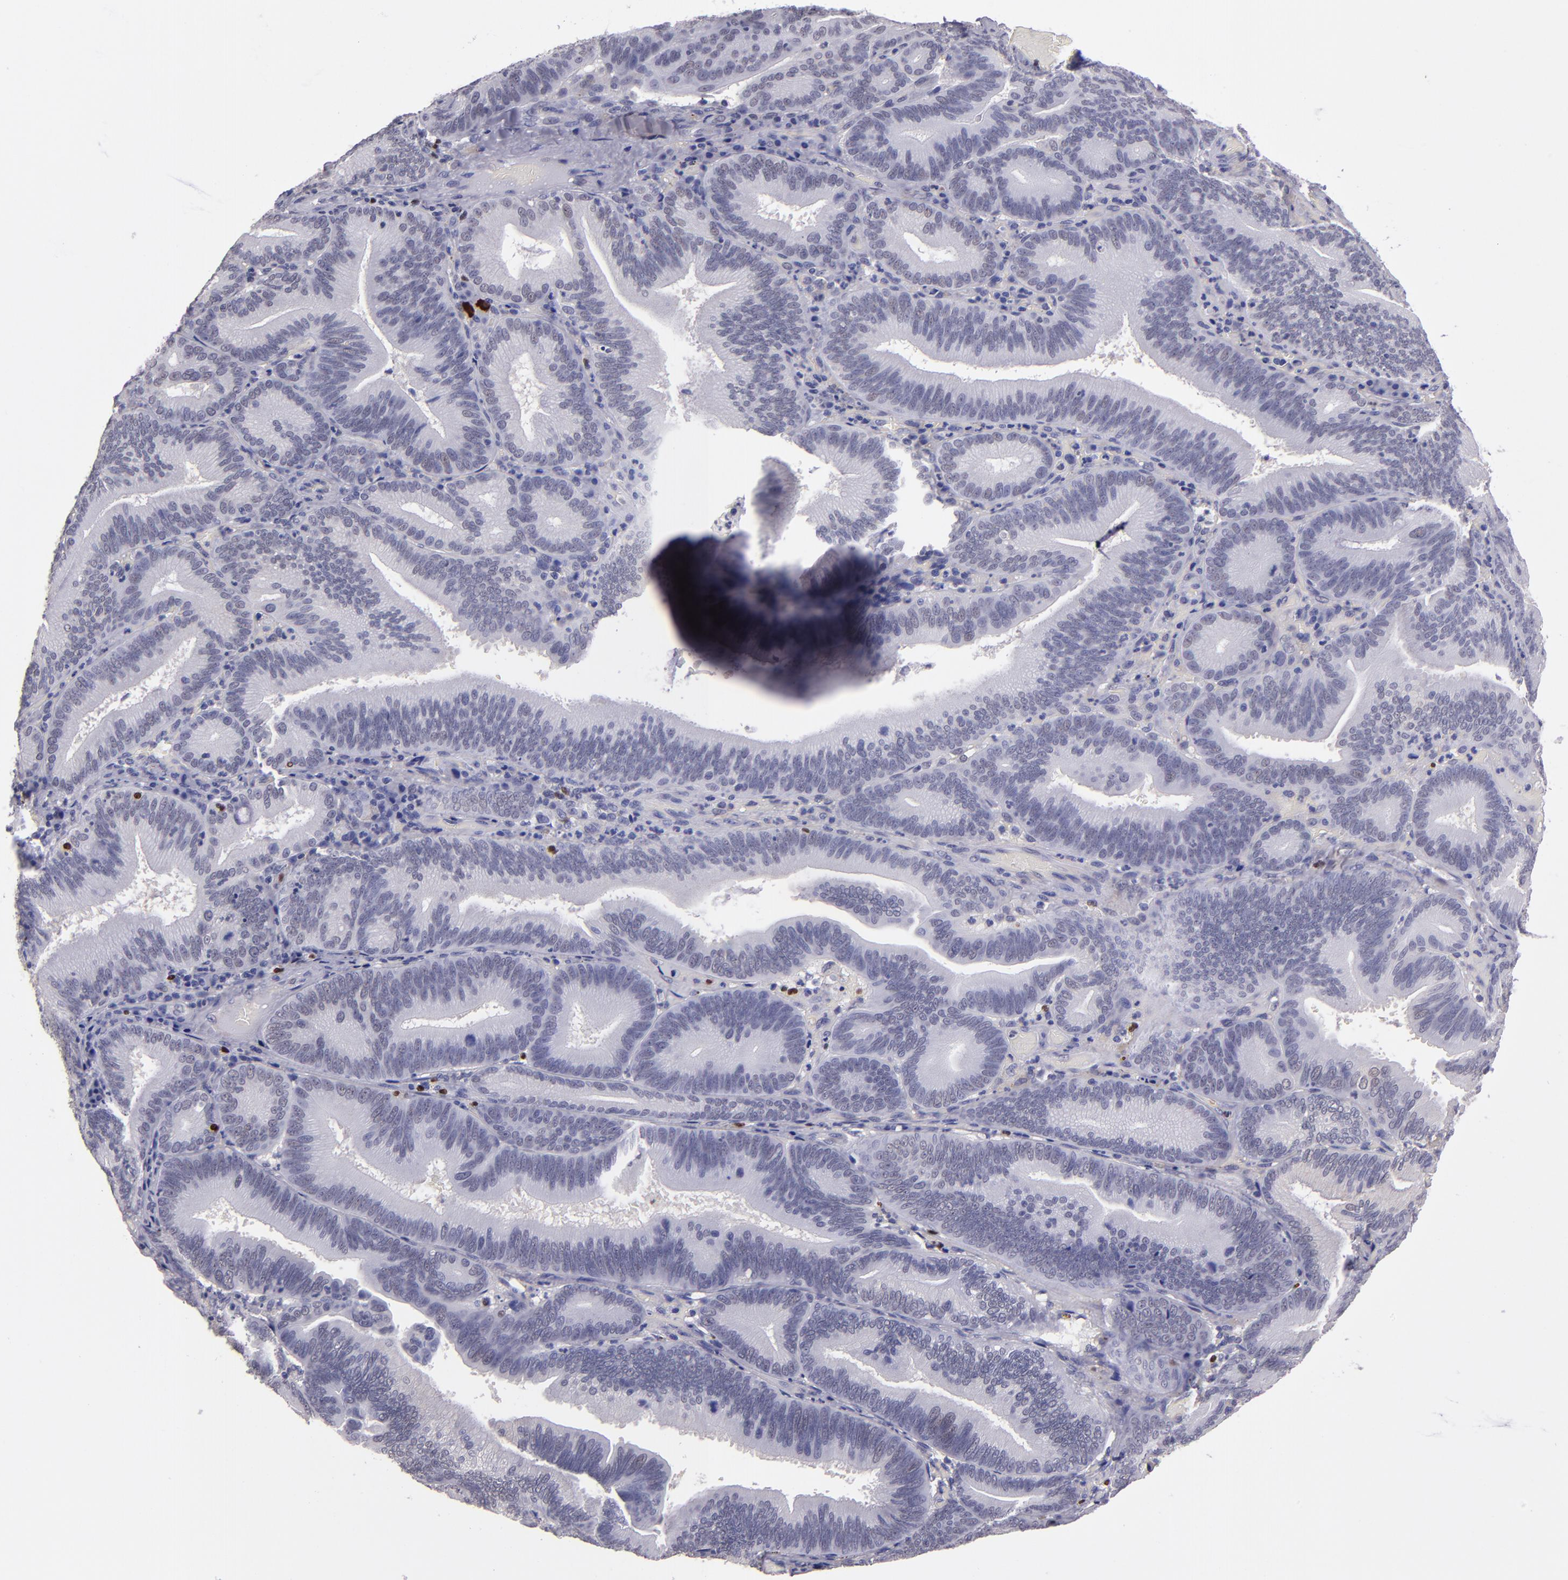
{"staining": {"intensity": "negative", "quantity": "none", "location": "none"}, "tissue": "pancreatic cancer", "cell_type": "Tumor cells", "image_type": "cancer", "snomed": [{"axis": "morphology", "description": "Adenocarcinoma, NOS"}, {"axis": "topography", "description": "Pancreas"}], "caption": "Protein analysis of adenocarcinoma (pancreatic) shows no significant staining in tumor cells.", "gene": "CEBPE", "patient": {"sex": "male", "age": 82}}